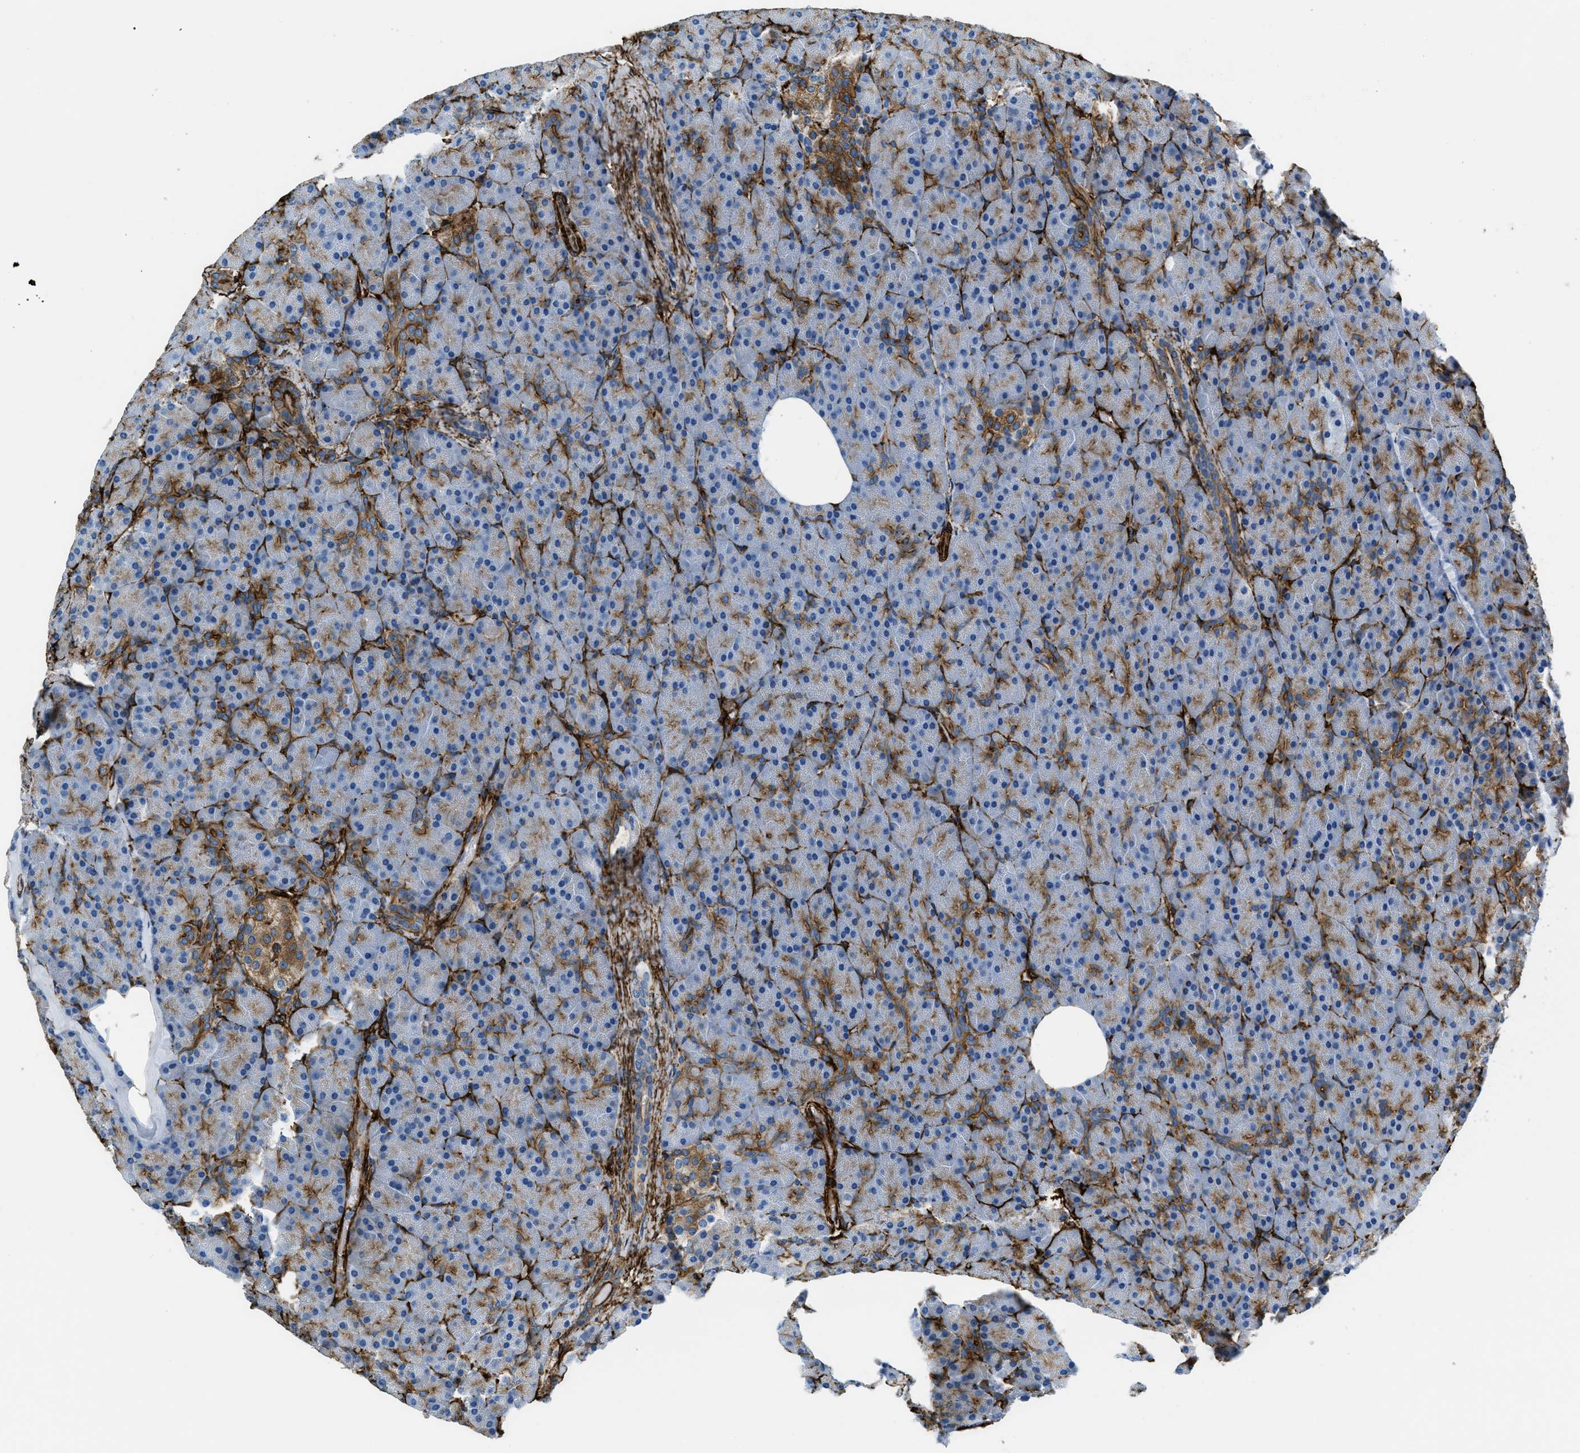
{"staining": {"intensity": "moderate", "quantity": "<25%", "location": "cytoplasmic/membranous"}, "tissue": "pancreas", "cell_type": "Exocrine glandular cells", "image_type": "normal", "snomed": [{"axis": "morphology", "description": "Normal tissue, NOS"}, {"axis": "topography", "description": "Pancreas"}], "caption": "Protein expression analysis of normal human pancreas reveals moderate cytoplasmic/membranous staining in about <25% of exocrine glandular cells. (Stains: DAB (3,3'-diaminobenzidine) in brown, nuclei in blue, Microscopy: brightfield microscopy at high magnification).", "gene": "CALD1", "patient": {"sex": "female", "age": 35}}